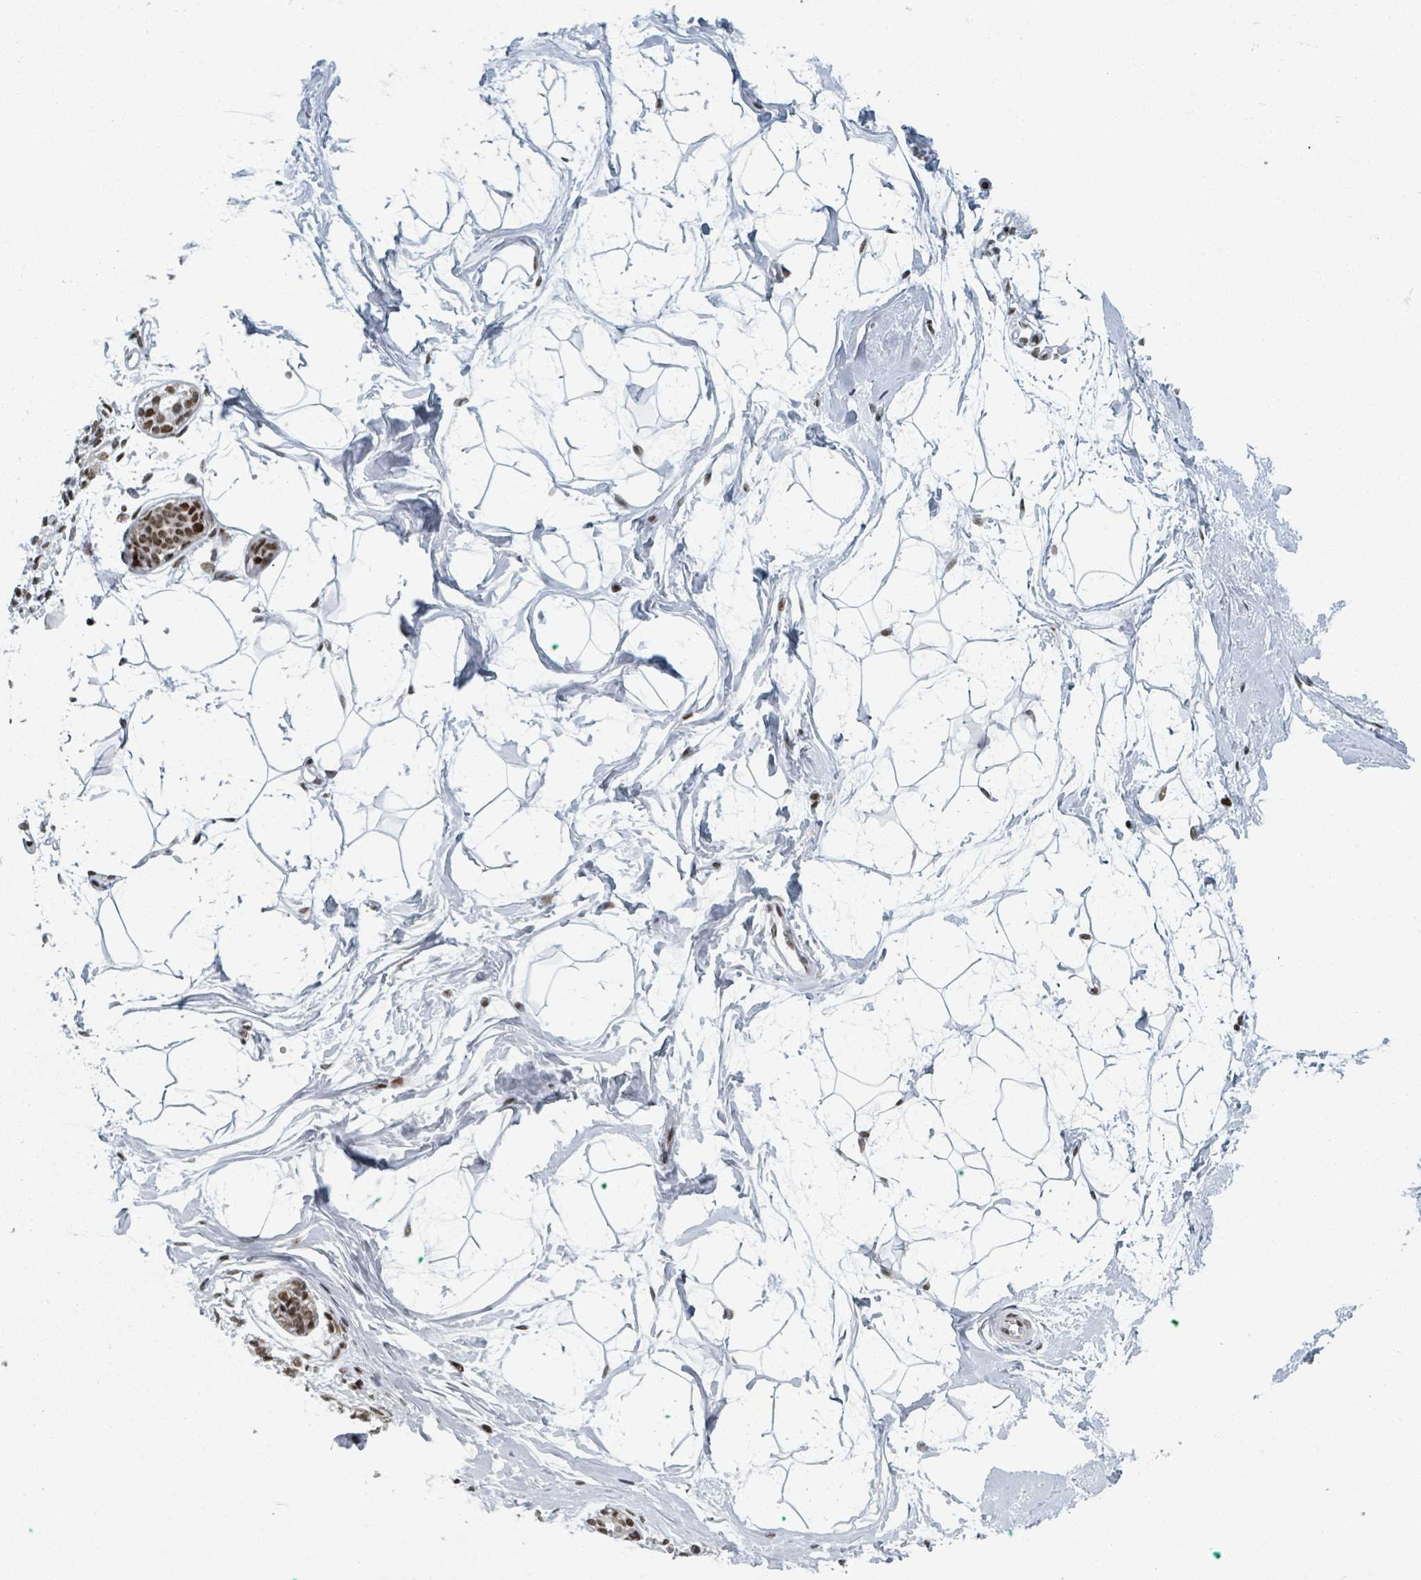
{"staining": {"intensity": "moderate", "quantity": ">75%", "location": "nuclear"}, "tissue": "breast", "cell_type": "Adipocytes", "image_type": "normal", "snomed": [{"axis": "morphology", "description": "Normal tissue, NOS"}, {"axis": "topography", "description": "Breast"}], "caption": "About >75% of adipocytes in normal breast reveal moderate nuclear protein staining as visualized by brown immunohistochemical staining.", "gene": "DHX16", "patient": {"sex": "female", "age": 45}}